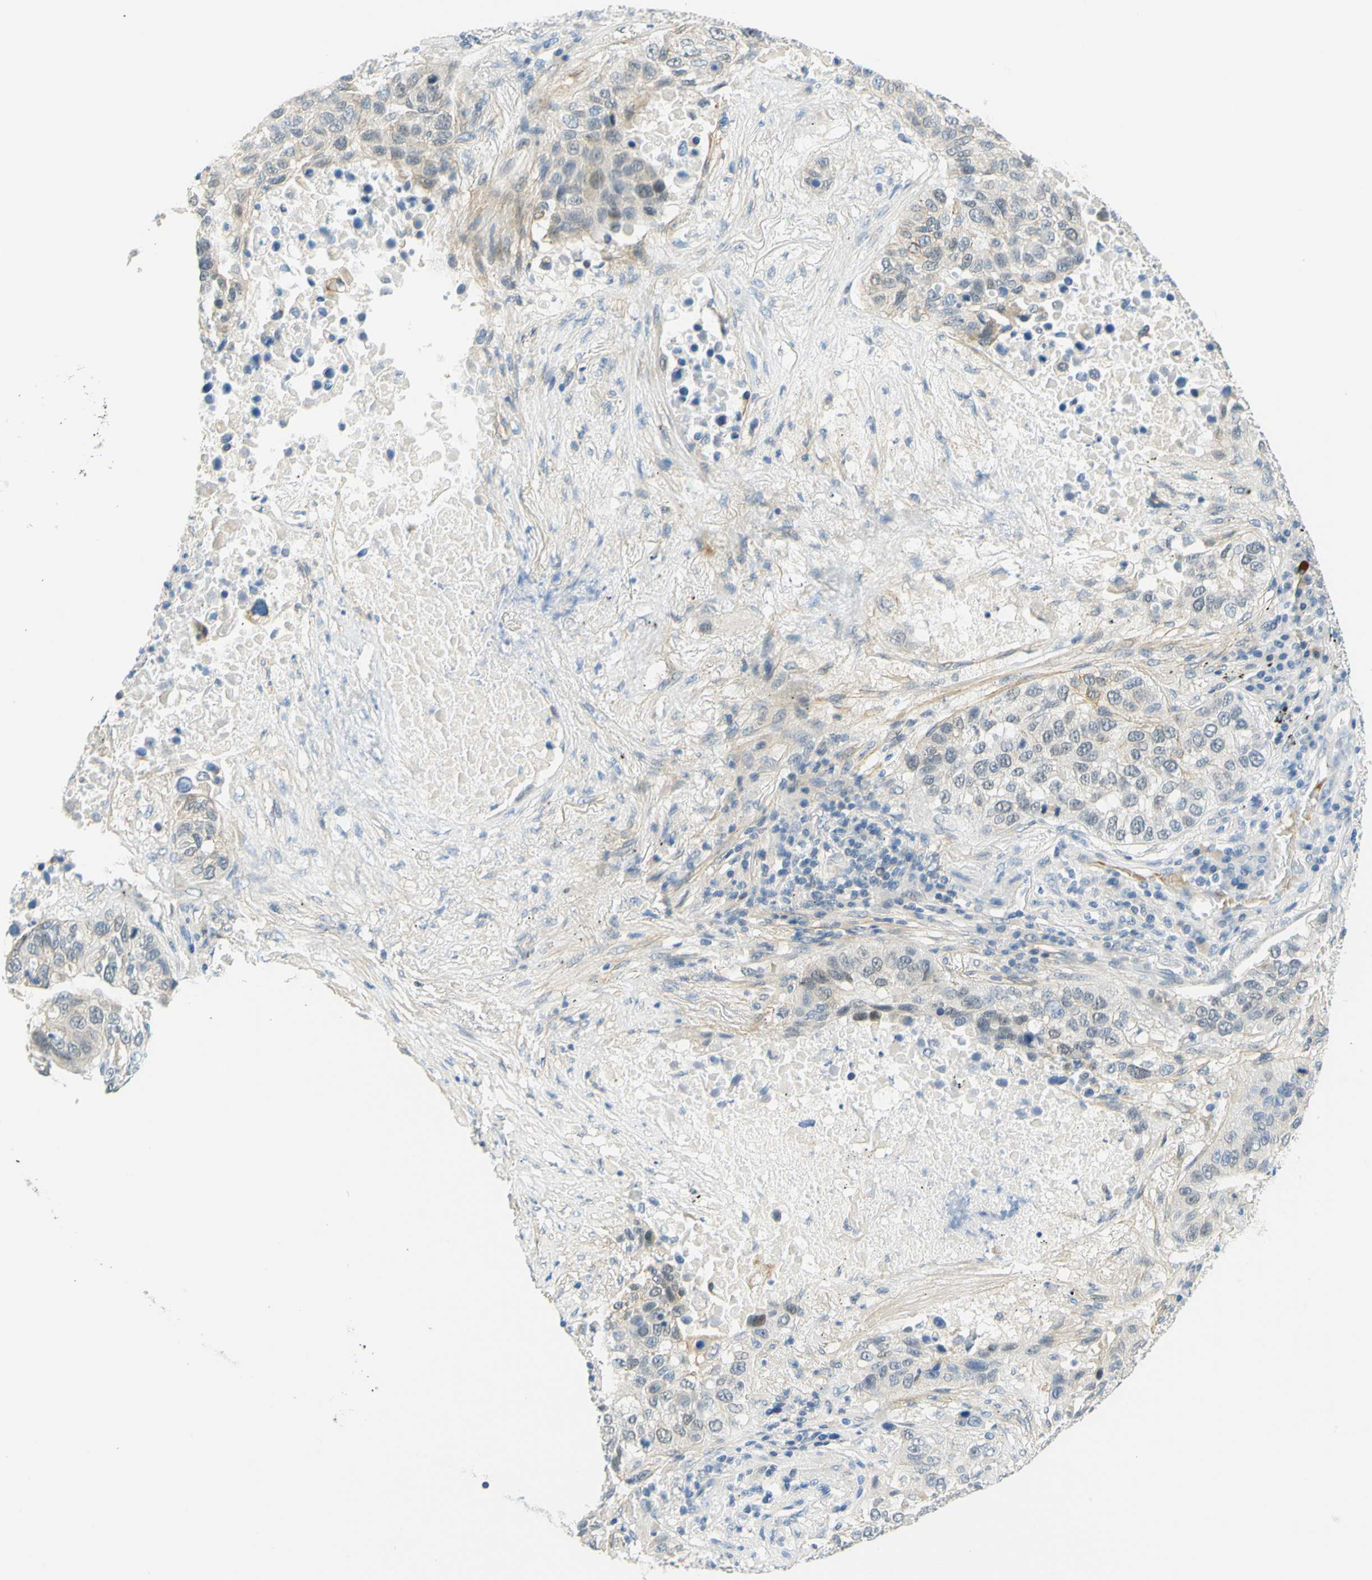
{"staining": {"intensity": "weak", "quantity": "25%-75%", "location": "cytoplasmic/membranous"}, "tissue": "lung cancer", "cell_type": "Tumor cells", "image_type": "cancer", "snomed": [{"axis": "morphology", "description": "Squamous cell carcinoma, NOS"}, {"axis": "topography", "description": "Lung"}], "caption": "Protein expression analysis of lung cancer displays weak cytoplasmic/membranous staining in approximately 25%-75% of tumor cells. The protein of interest is stained brown, and the nuclei are stained in blue (DAB IHC with brightfield microscopy, high magnification).", "gene": "ENTREP2", "patient": {"sex": "male", "age": 57}}